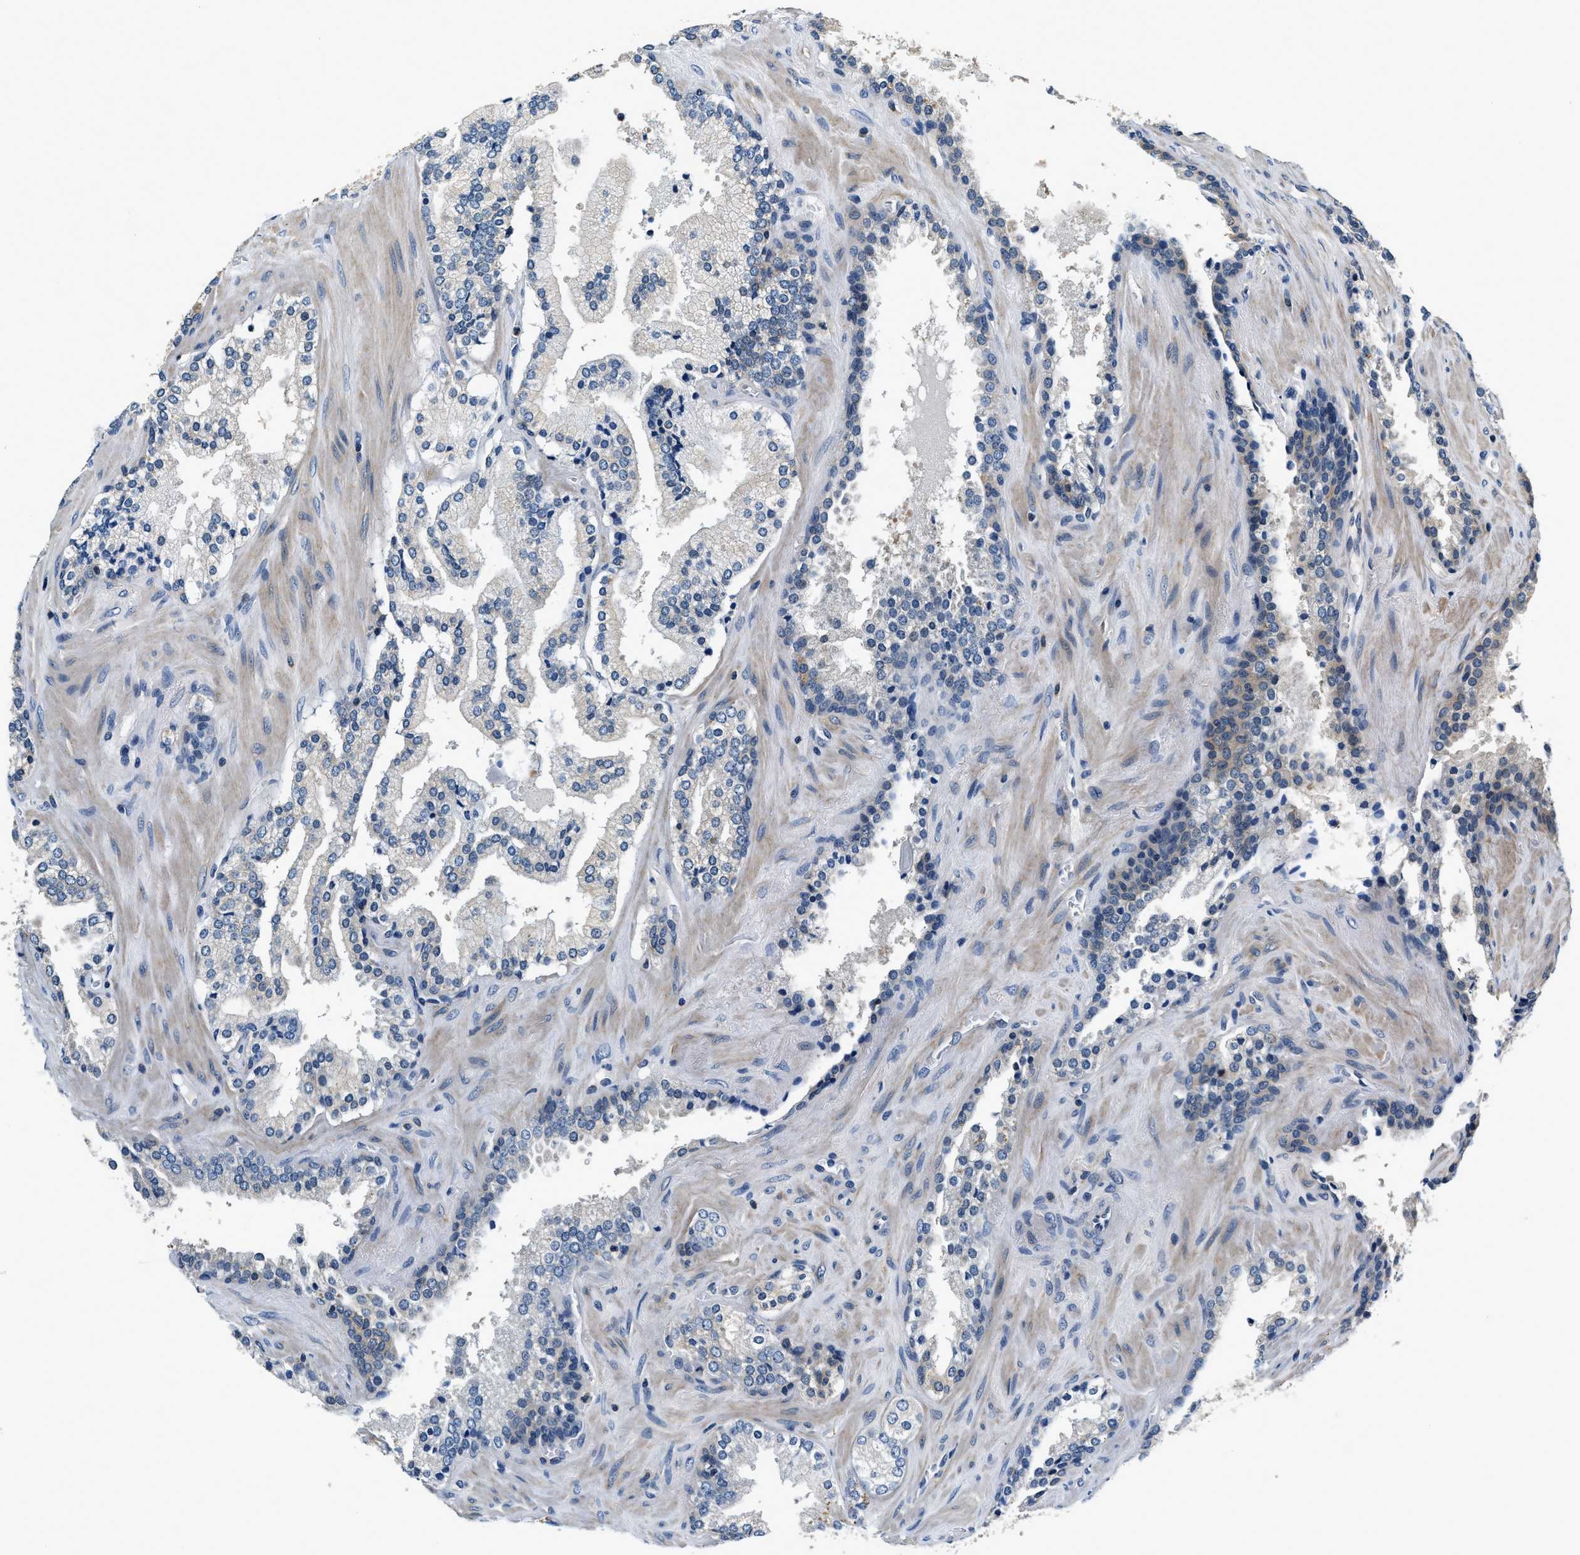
{"staining": {"intensity": "negative", "quantity": "none", "location": "none"}, "tissue": "prostate cancer", "cell_type": "Tumor cells", "image_type": "cancer", "snomed": [{"axis": "morphology", "description": "Adenocarcinoma, High grade"}, {"axis": "topography", "description": "Prostate"}], "caption": "A high-resolution image shows immunohistochemistry staining of prostate cancer (high-grade adenocarcinoma), which displays no significant expression in tumor cells.", "gene": "RESF1", "patient": {"sex": "male", "age": 71}}